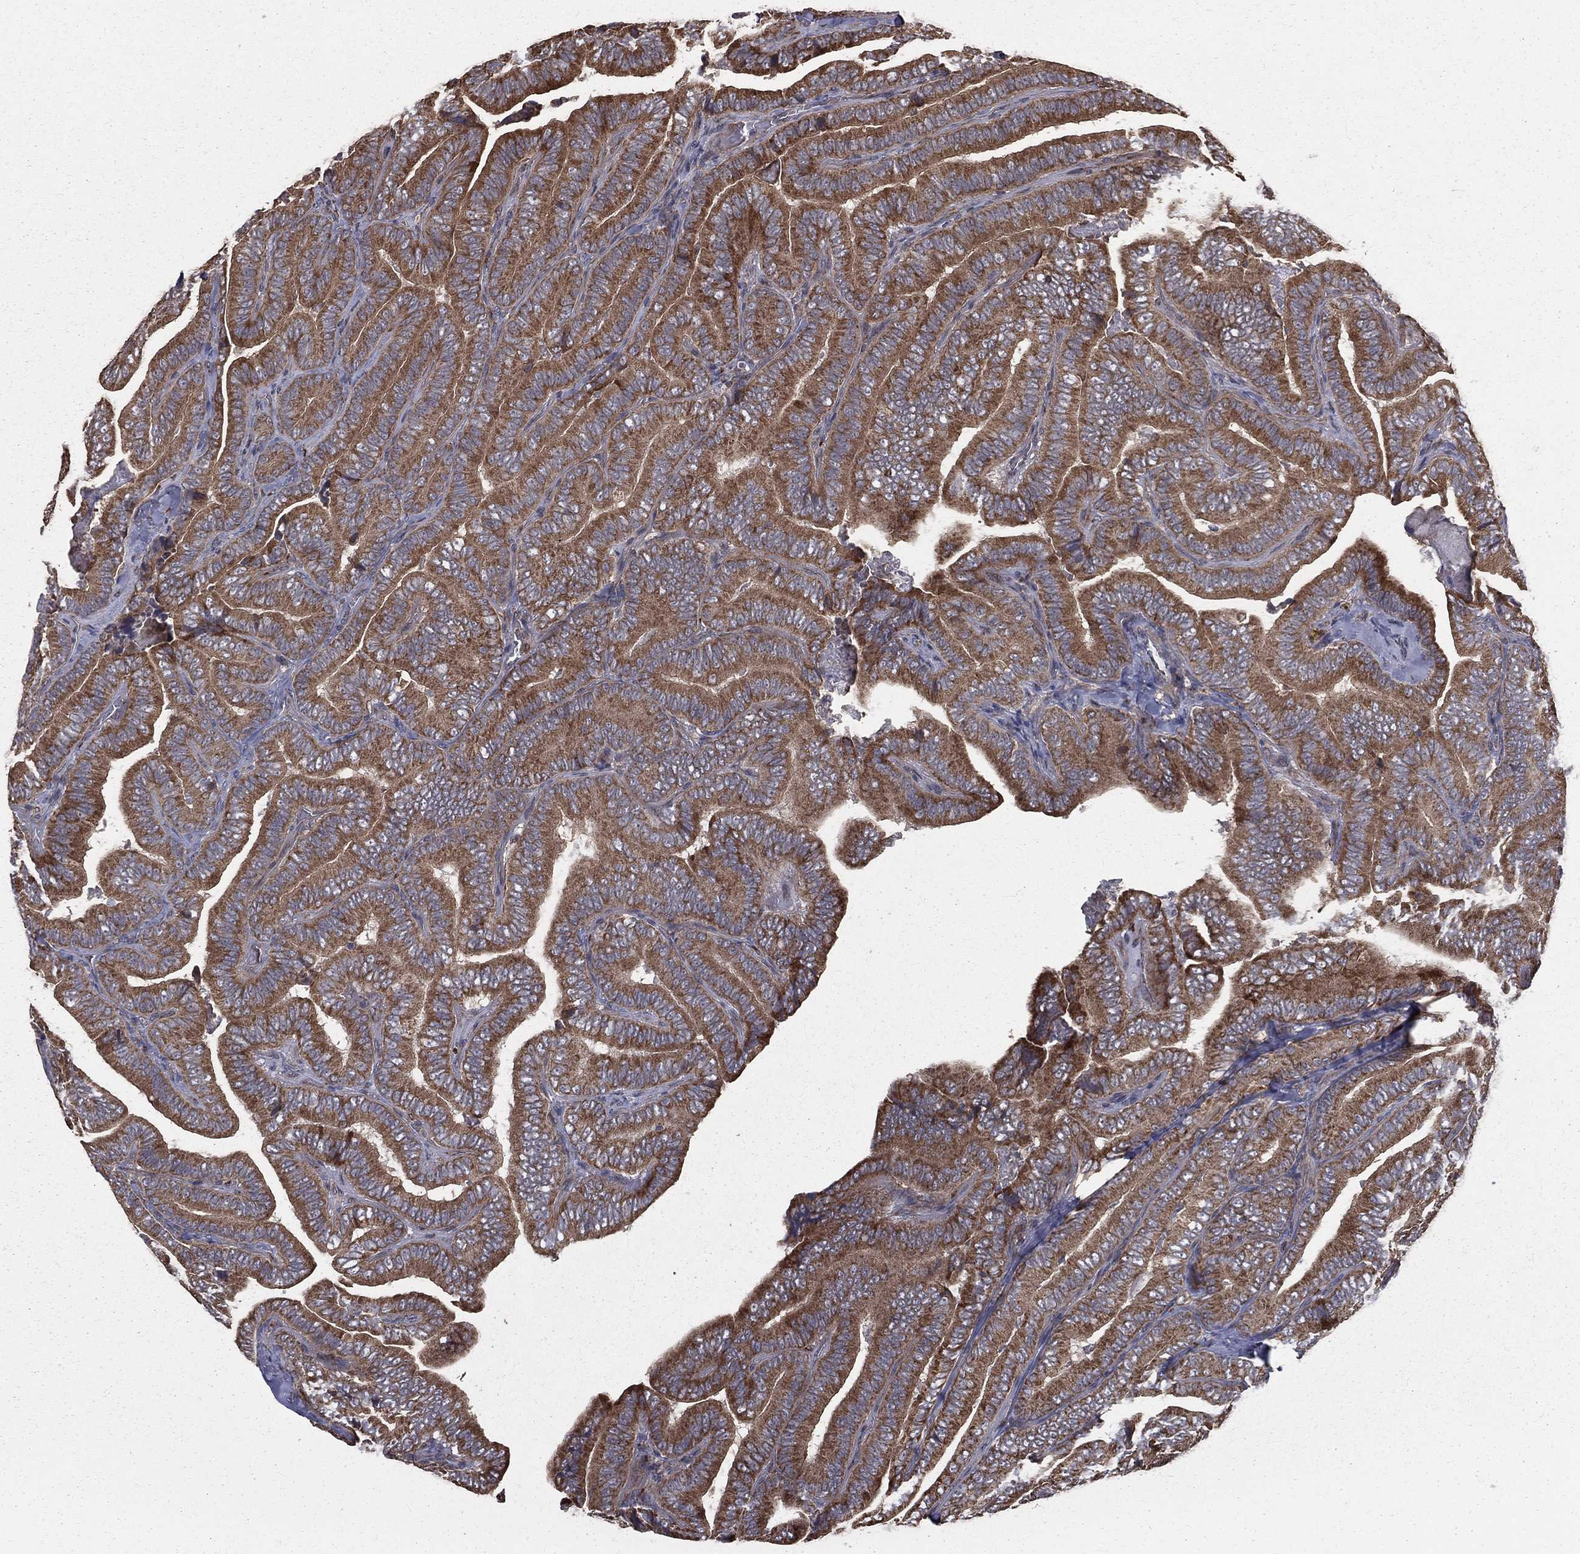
{"staining": {"intensity": "strong", "quantity": ">75%", "location": "cytoplasmic/membranous"}, "tissue": "thyroid cancer", "cell_type": "Tumor cells", "image_type": "cancer", "snomed": [{"axis": "morphology", "description": "Papillary adenocarcinoma, NOS"}, {"axis": "topography", "description": "Thyroid gland"}], "caption": "Immunohistochemical staining of thyroid cancer displays high levels of strong cytoplasmic/membranous staining in about >75% of tumor cells. (DAB = brown stain, brightfield microscopy at high magnification).", "gene": "OLFML1", "patient": {"sex": "male", "age": 61}}